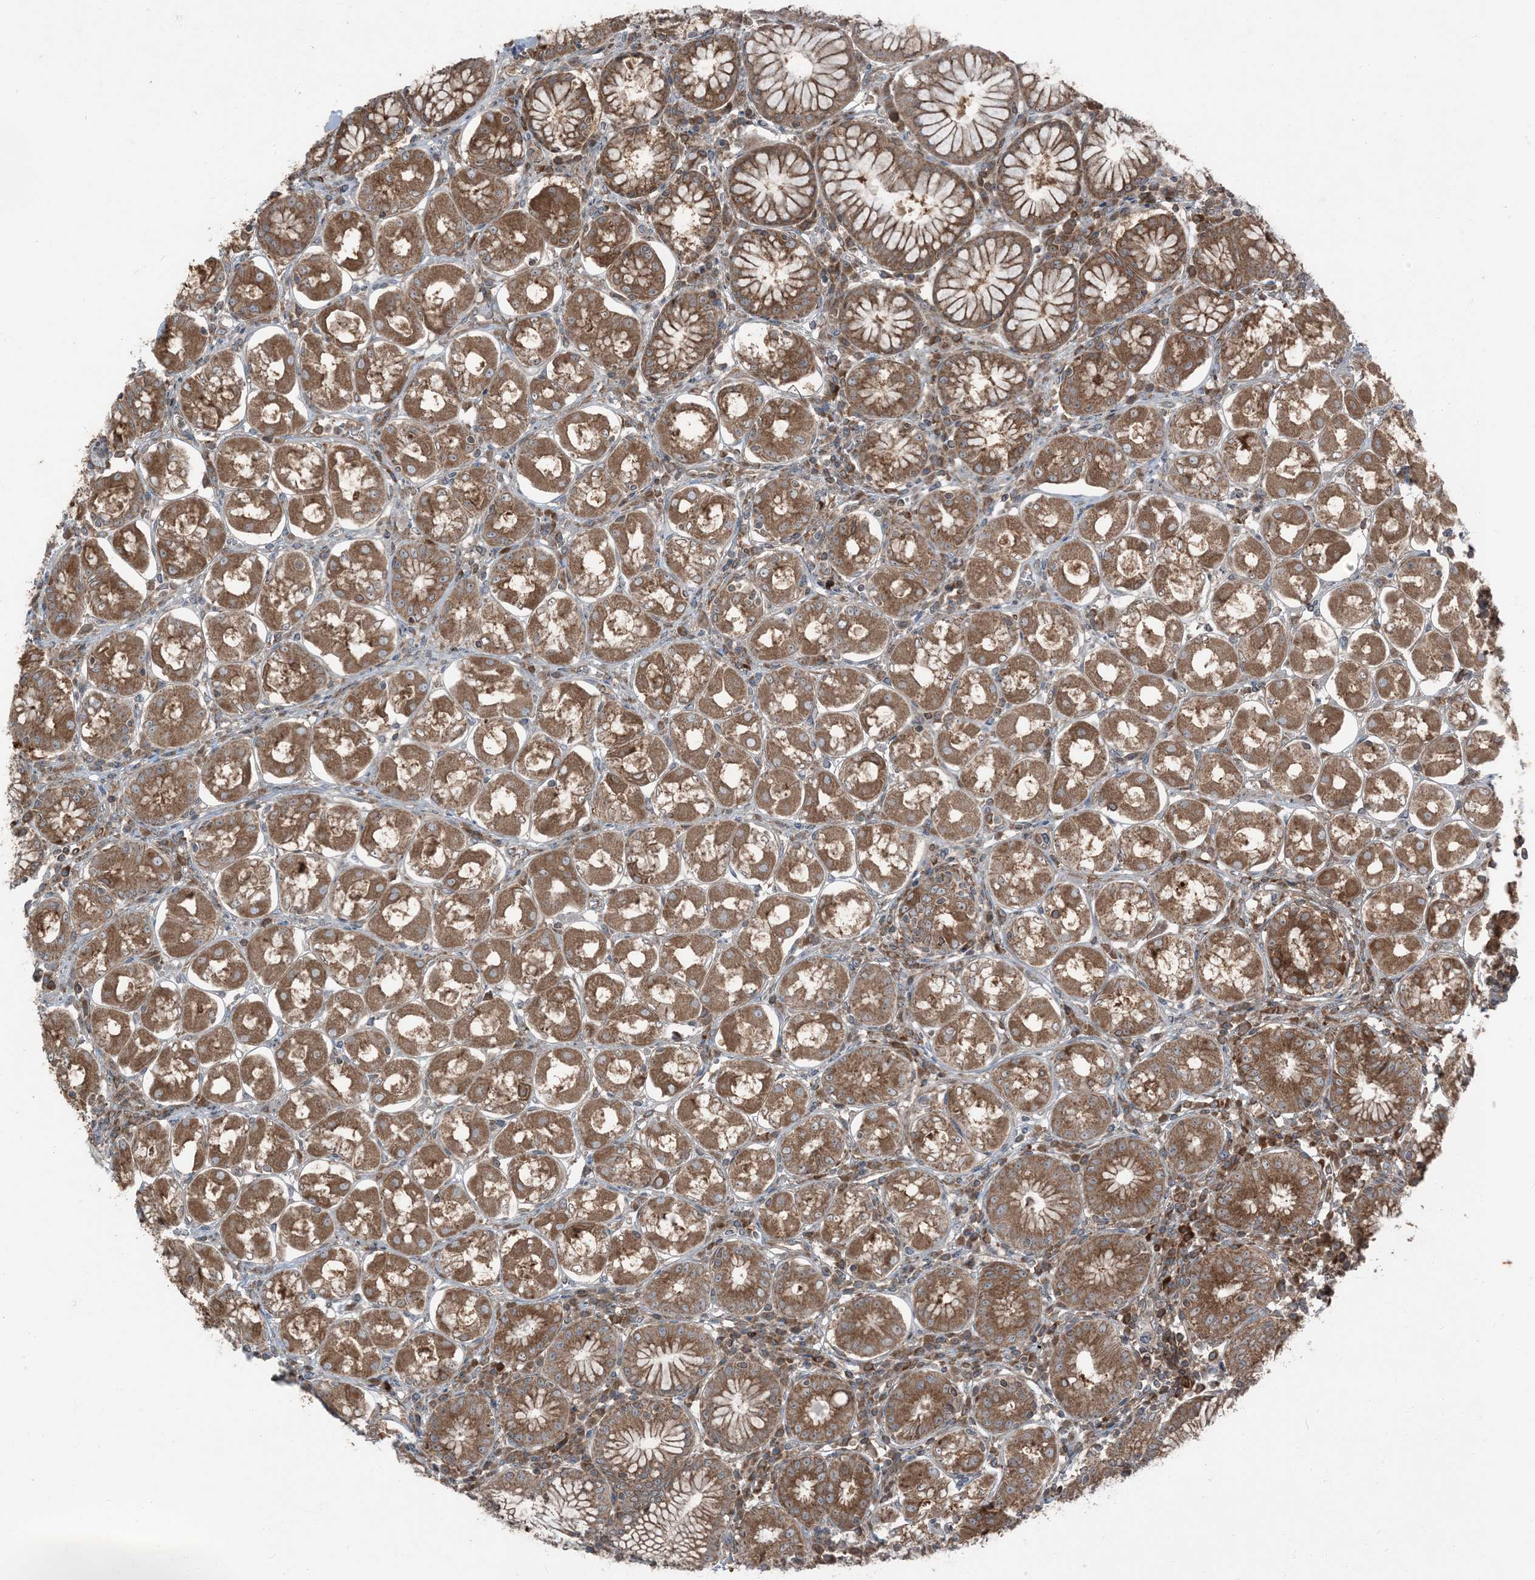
{"staining": {"intensity": "strong", "quantity": ">75%", "location": "cytoplasmic/membranous"}, "tissue": "stomach", "cell_type": "Glandular cells", "image_type": "normal", "snomed": [{"axis": "morphology", "description": "Normal tissue, NOS"}, {"axis": "topography", "description": "Stomach, lower"}], "caption": "Strong cytoplasmic/membranous staining is identified in about >75% of glandular cells in unremarkable stomach.", "gene": "RAB3GAP1", "patient": {"sex": "female", "age": 56}}